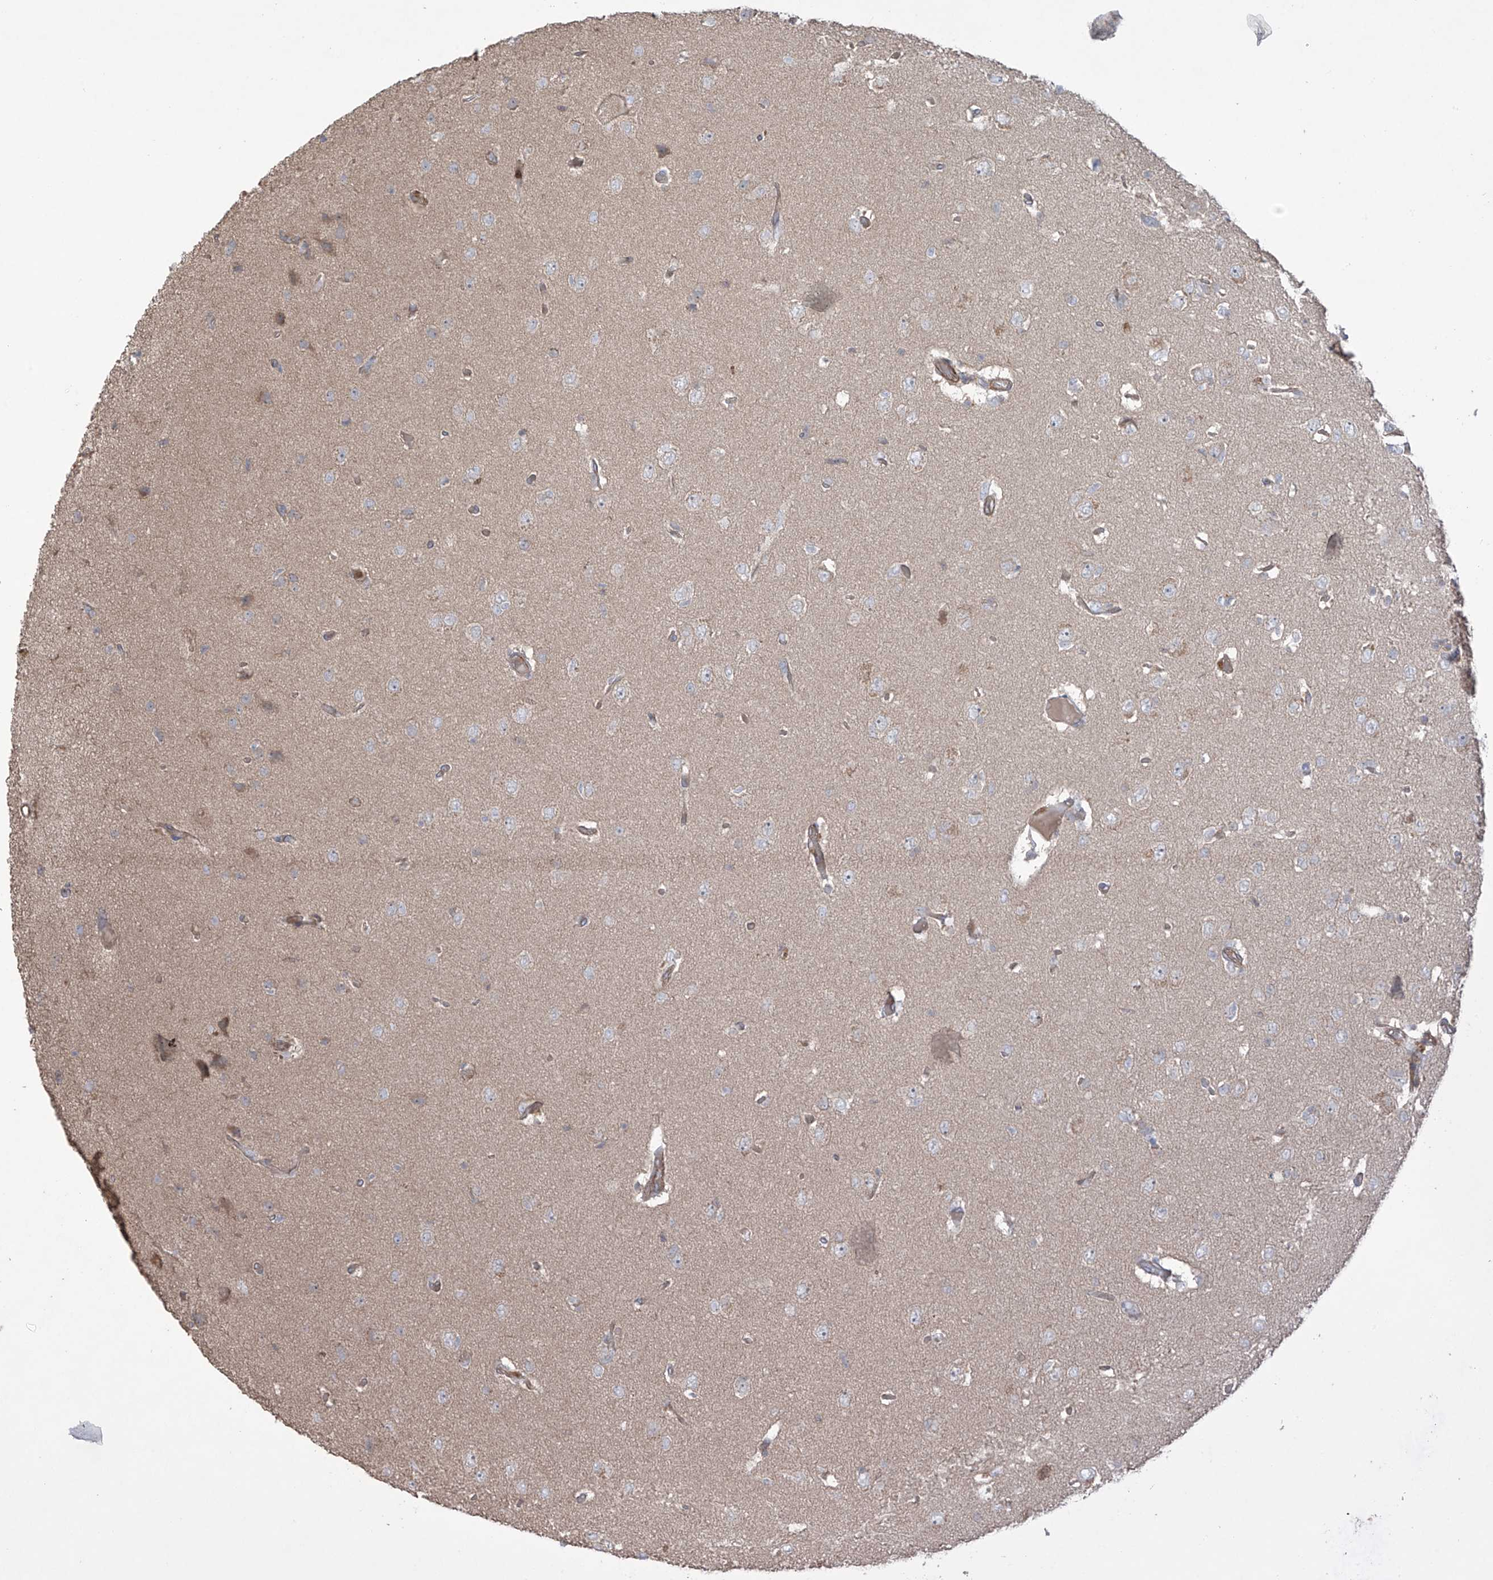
{"staining": {"intensity": "negative", "quantity": "none", "location": "none"}, "tissue": "glioma", "cell_type": "Tumor cells", "image_type": "cancer", "snomed": [{"axis": "morphology", "description": "Glioma, malignant, High grade"}, {"axis": "topography", "description": "Brain"}], "caption": "High power microscopy histopathology image of an immunohistochemistry histopathology image of high-grade glioma (malignant), revealing no significant staining in tumor cells. (DAB (3,3'-diaminobenzidine) IHC visualized using brightfield microscopy, high magnification).", "gene": "TRMU", "patient": {"sex": "female", "age": 59}}